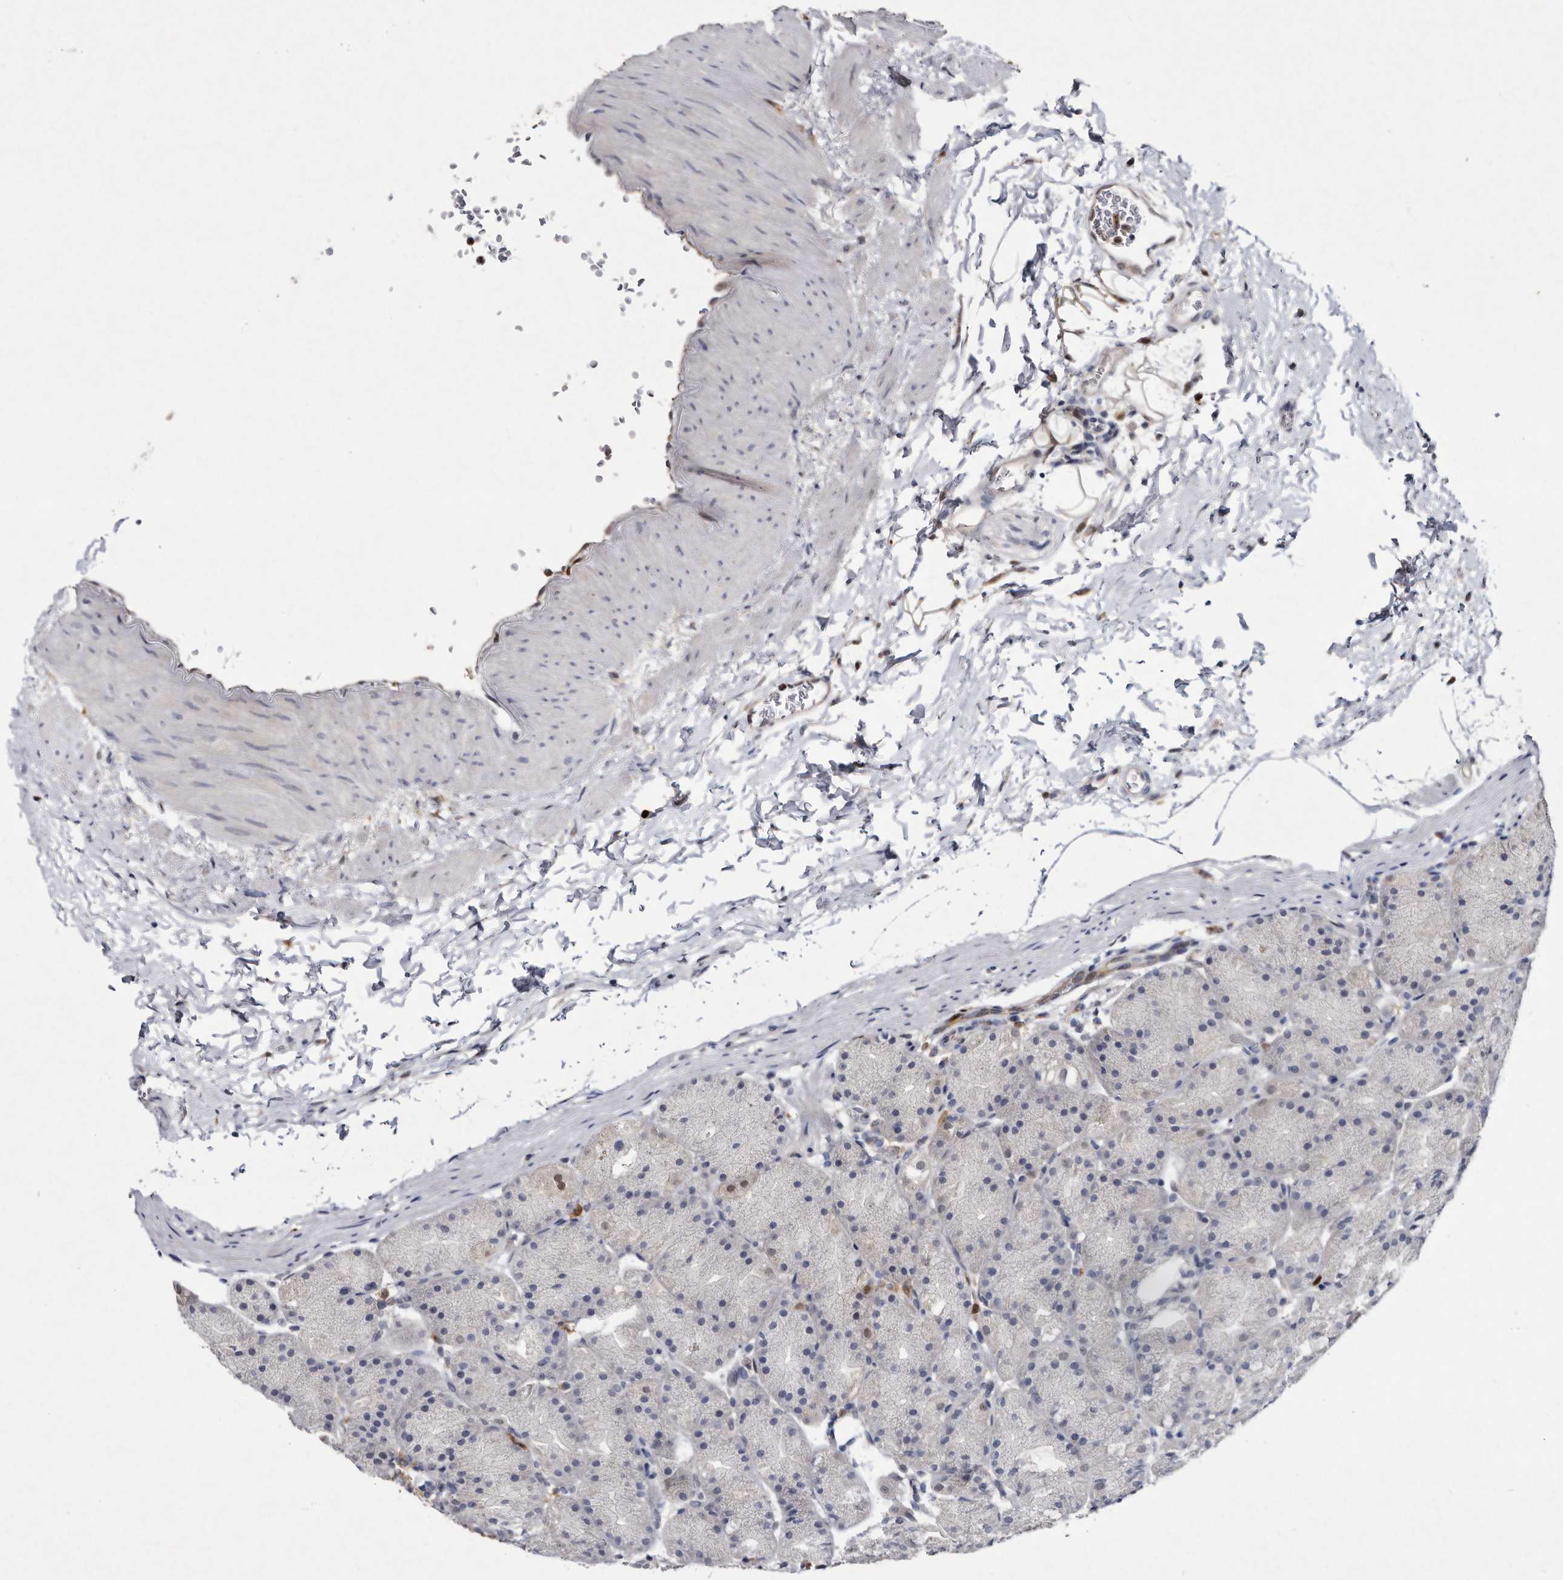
{"staining": {"intensity": "moderate", "quantity": "<25%", "location": "nuclear"}, "tissue": "stomach", "cell_type": "Glandular cells", "image_type": "normal", "snomed": [{"axis": "morphology", "description": "Normal tissue, NOS"}, {"axis": "topography", "description": "Stomach, upper"}, {"axis": "topography", "description": "Stomach"}], "caption": "Immunohistochemical staining of unremarkable stomach reveals low levels of moderate nuclear positivity in about <25% of glandular cells.", "gene": "SERPINB8", "patient": {"sex": "male", "age": 48}}